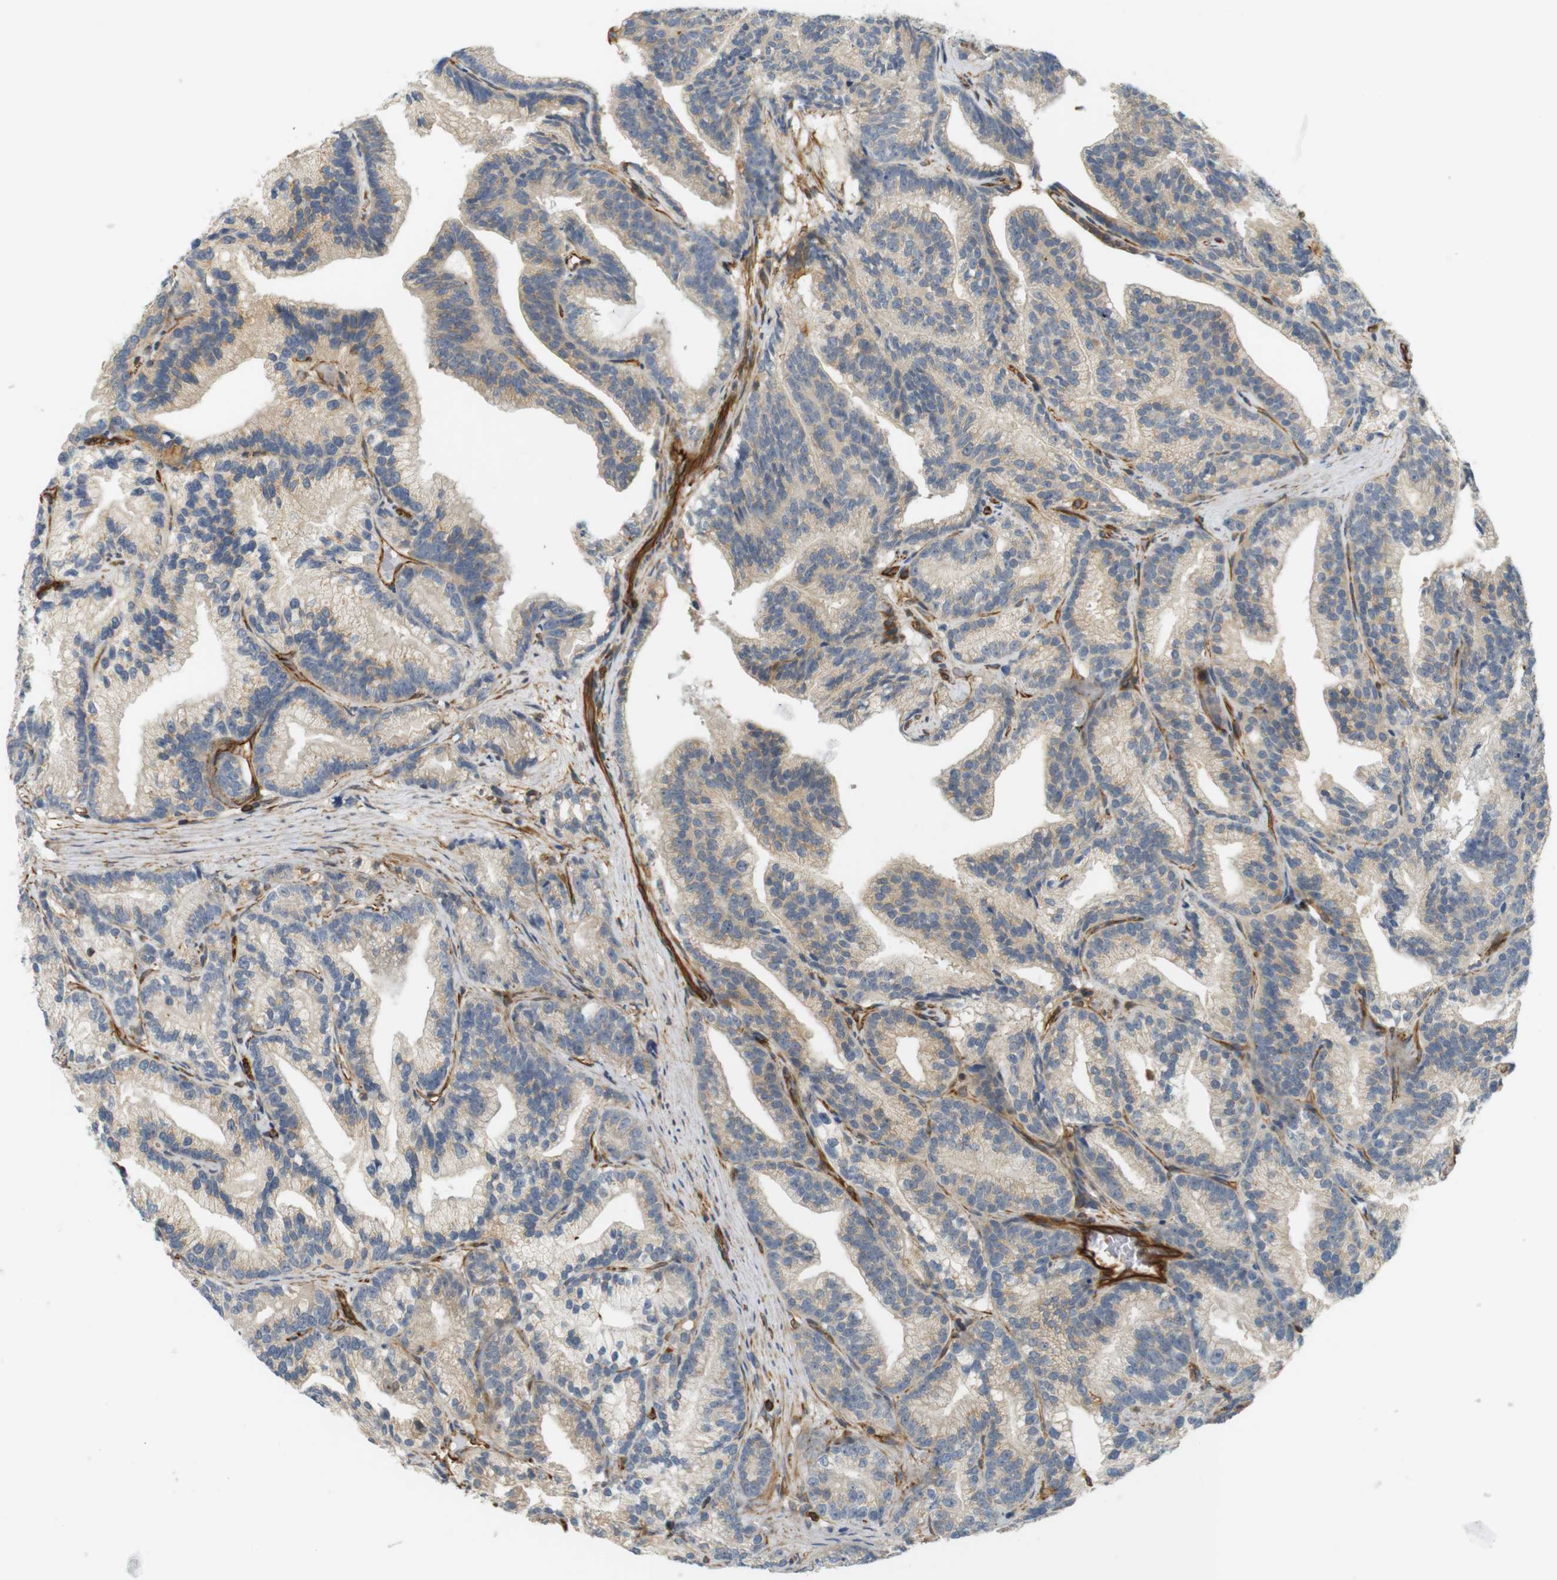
{"staining": {"intensity": "weak", "quantity": "<25%", "location": "cytoplasmic/membranous"}, "tissue": "prostate cancer", "cell_type": "Tumor cells", "image_type": "cancer", "snomed": [{"axis": "morphology", "description": "Adenocarcinoma, Low grade"}, {"axis": "topography", "description": "Prostate"}], "caption": "The micrograph shows no significant expression in tumor cells of prostate cancer. The staining is performed using DAB brown chromogen with nuclei counter-stained in using hematoxylin.", "gene": "CYTH3", "patient": {"sex": "male", "age": 89}}